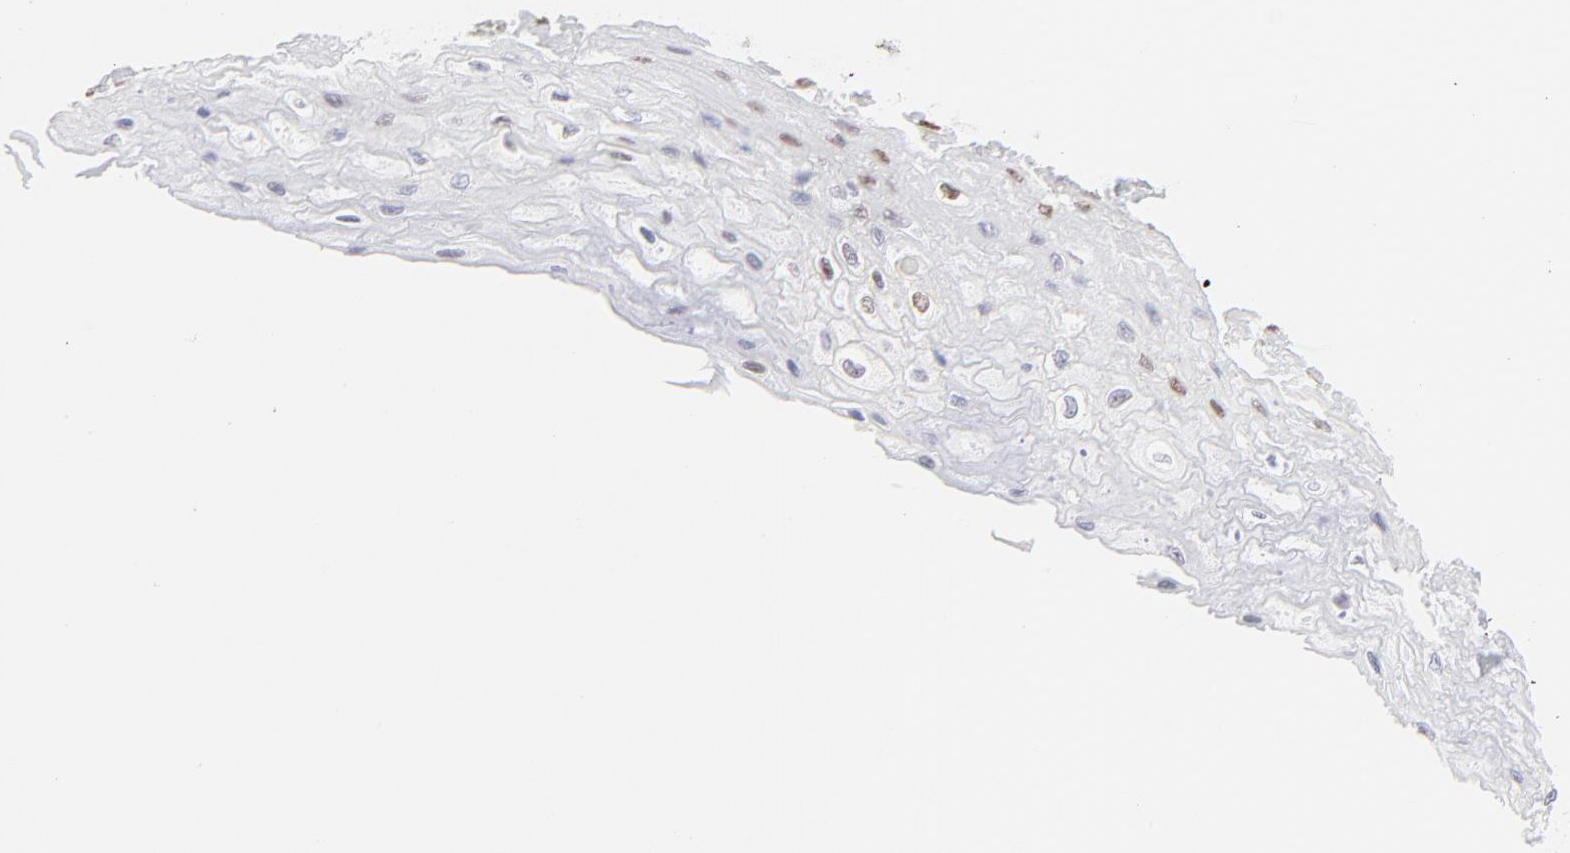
{"staining": {"intensity": "weak", "quantity": "<25%", "location": "nuclear"}, "tissue": "esophagus", "cell_type": "Squamous epithelial cells", "image_type": "normal", "snomed": [{"axis": "morphology", "description": "Normal tissue, NOS"}, {"axis": "topography", "description": "Esophagus"}], "caption": "The image reveals no significant staining in squamous epithelial cells of esophagus.", "gene": "ELF3", "patient": {"sex": "female", "age": 72}}